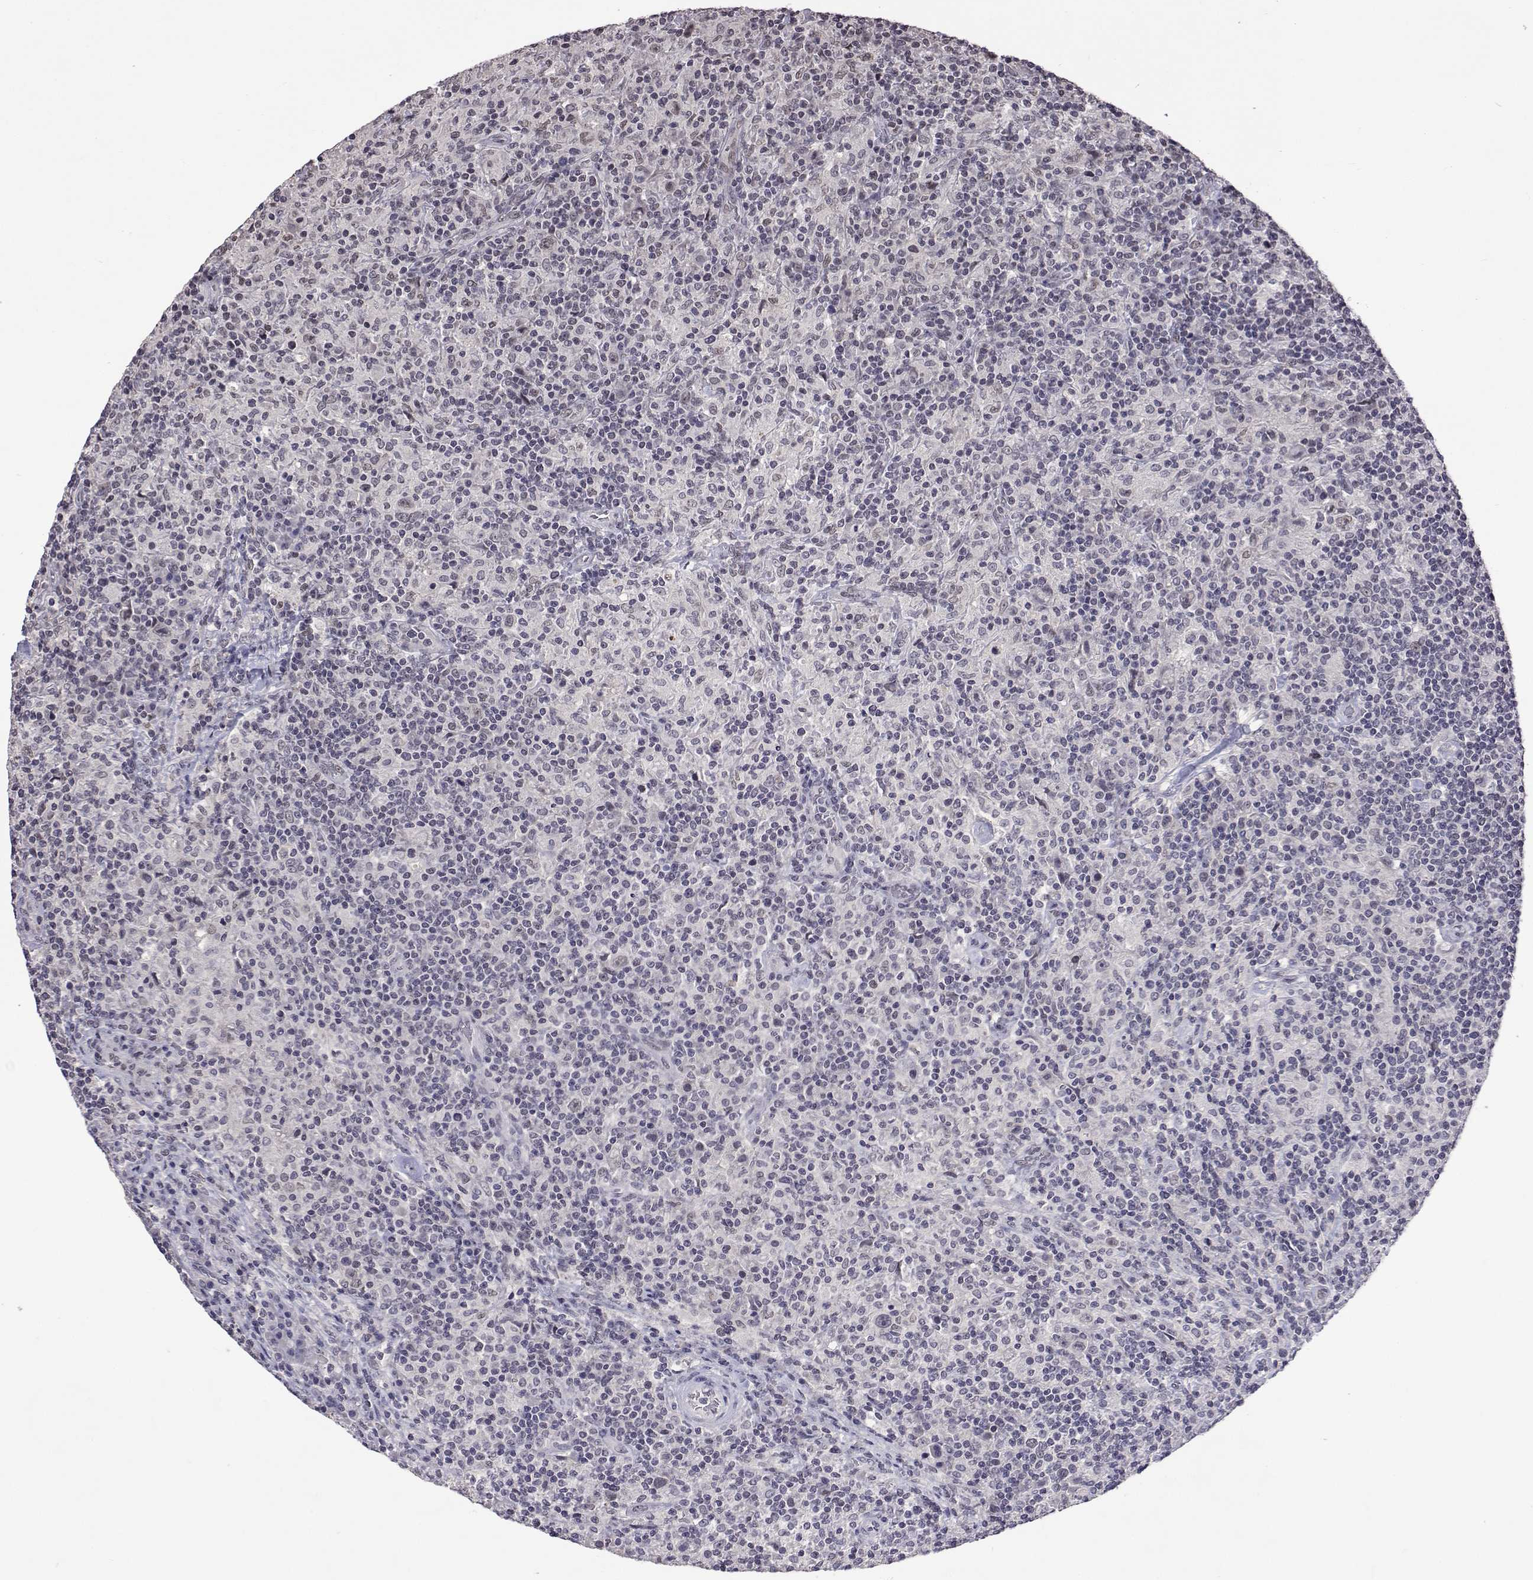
{"staining": {"intensity": "negative", "quantity": "none", "location": "none"}, "tissue": "lymphoma", "cell_type": "Tumor cells", "image_type": "cancer", "snomed": [{"axis": "morphology", "description": "Hodgkin's disease, NOS"}, {"axis": "topography", "description": "Lymph node"}], "caption": "There is no significant staining in tumor cells of lymphoma. (Stains: DAB immunohistochemistry with hematoxylin counter stain, Microscopy: brightfield microscopy at high magnification).", "gene": "HNRNPA0", "patient": {"sex": "male", "age": 70}}